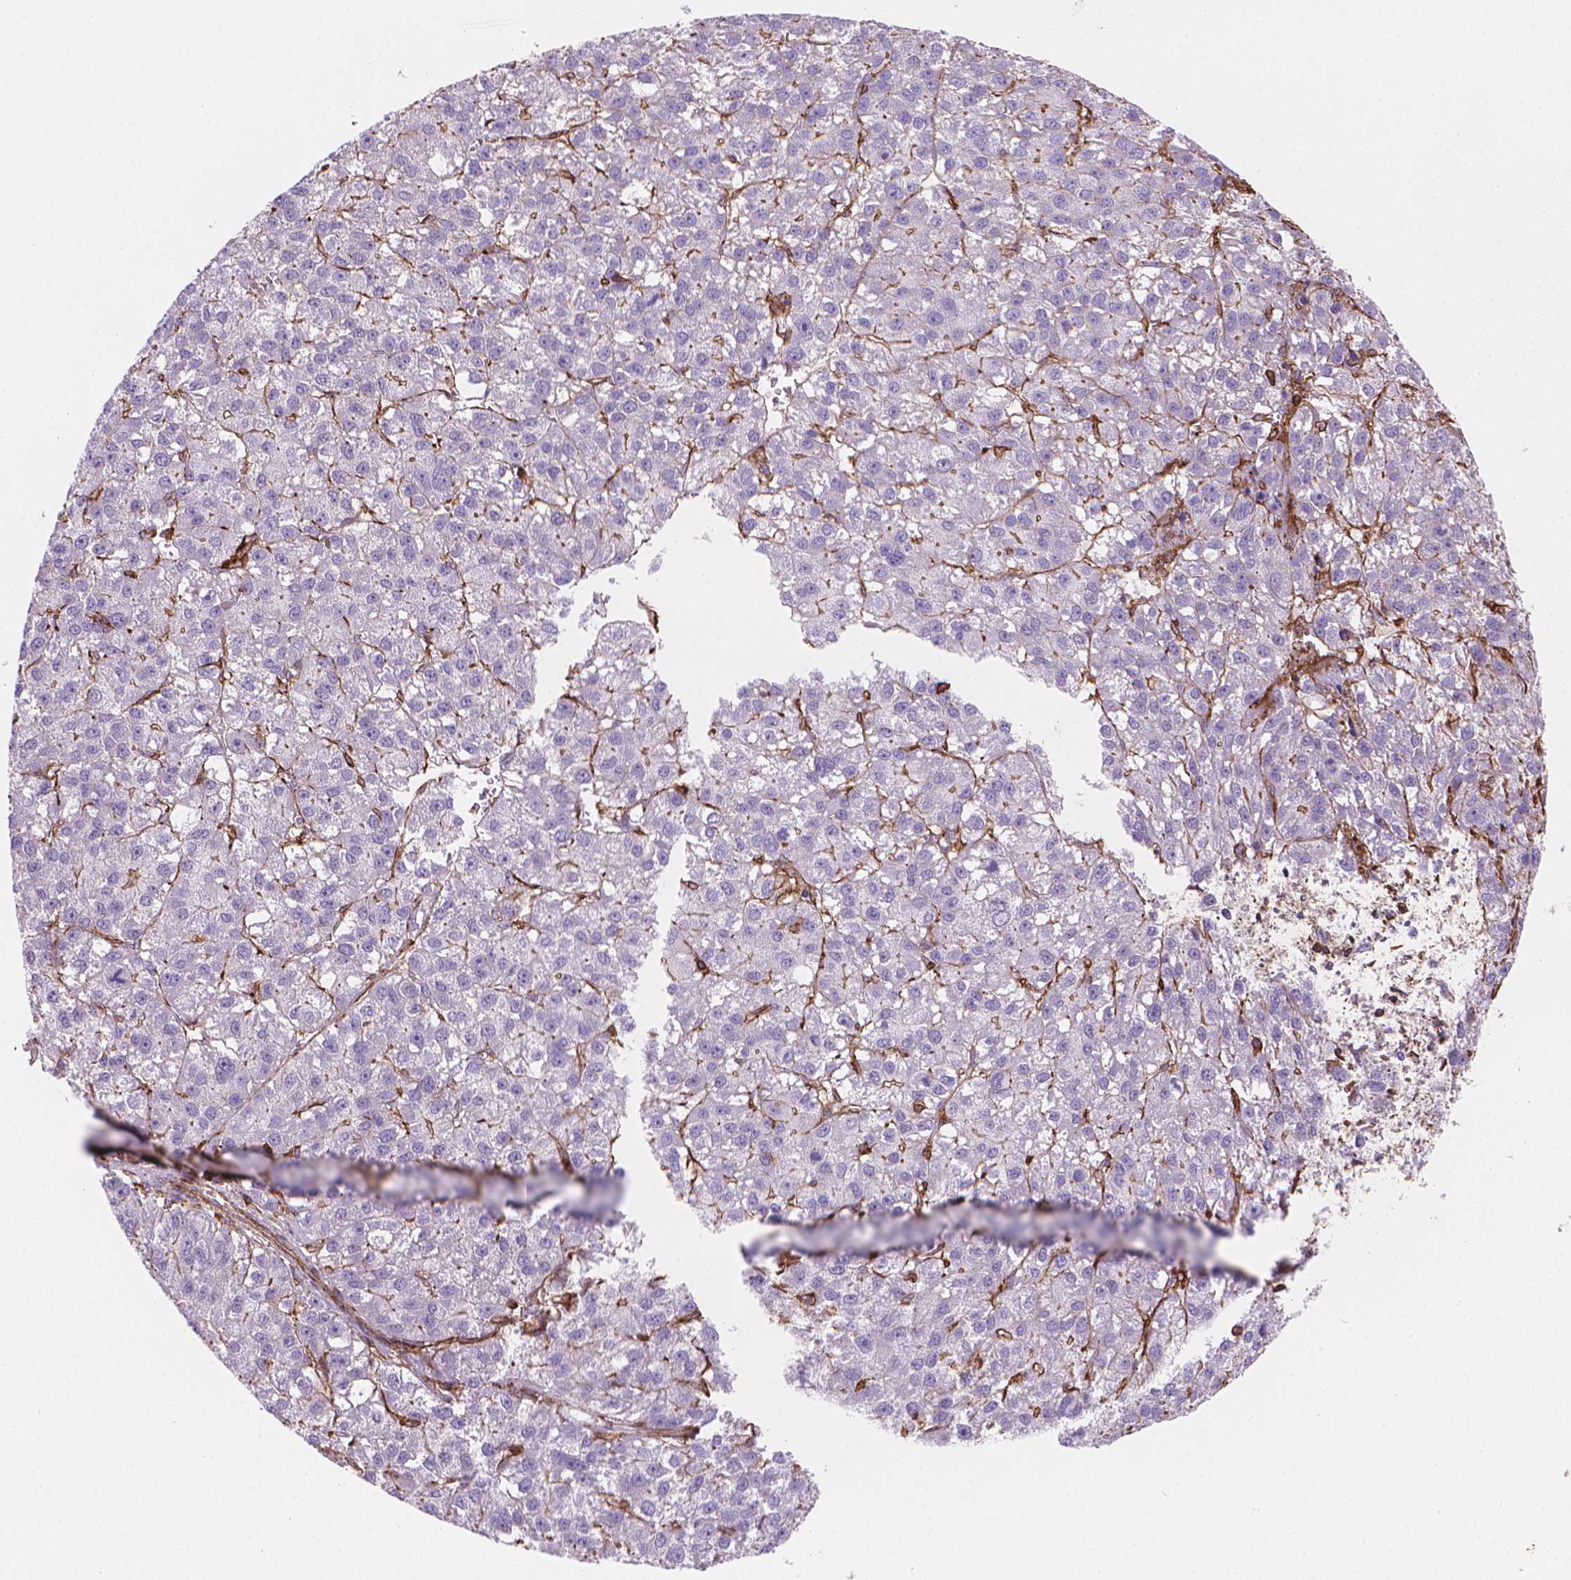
{"staining": {"intensity": "negative", "quantity": "none", "location": "none"}, "tissue": "liver cancer", "cell_type": "Tumor cells", "image_type": "cancer", "snomed": [{"axis": "morphology", "description": "Carcinoma, Hepatocellular, NOS"}, {"axis": "topography", "description": "Liver"}], "caption": "Immunohistochemistry (IHC) photomicrograph of neoplastic tissue: human liver cancer (hepatocellular carcinoma) stained with DAB displays no significant protein expression in tumor cells. (Stains: DAB (3,3'-diaminobenzidine) IHC with hematoxylin counter stain, Microscopy: brightfield microscopy at high magnification).", "gene": "PATJ", "patient": {"sex": "female", "age": 70}}